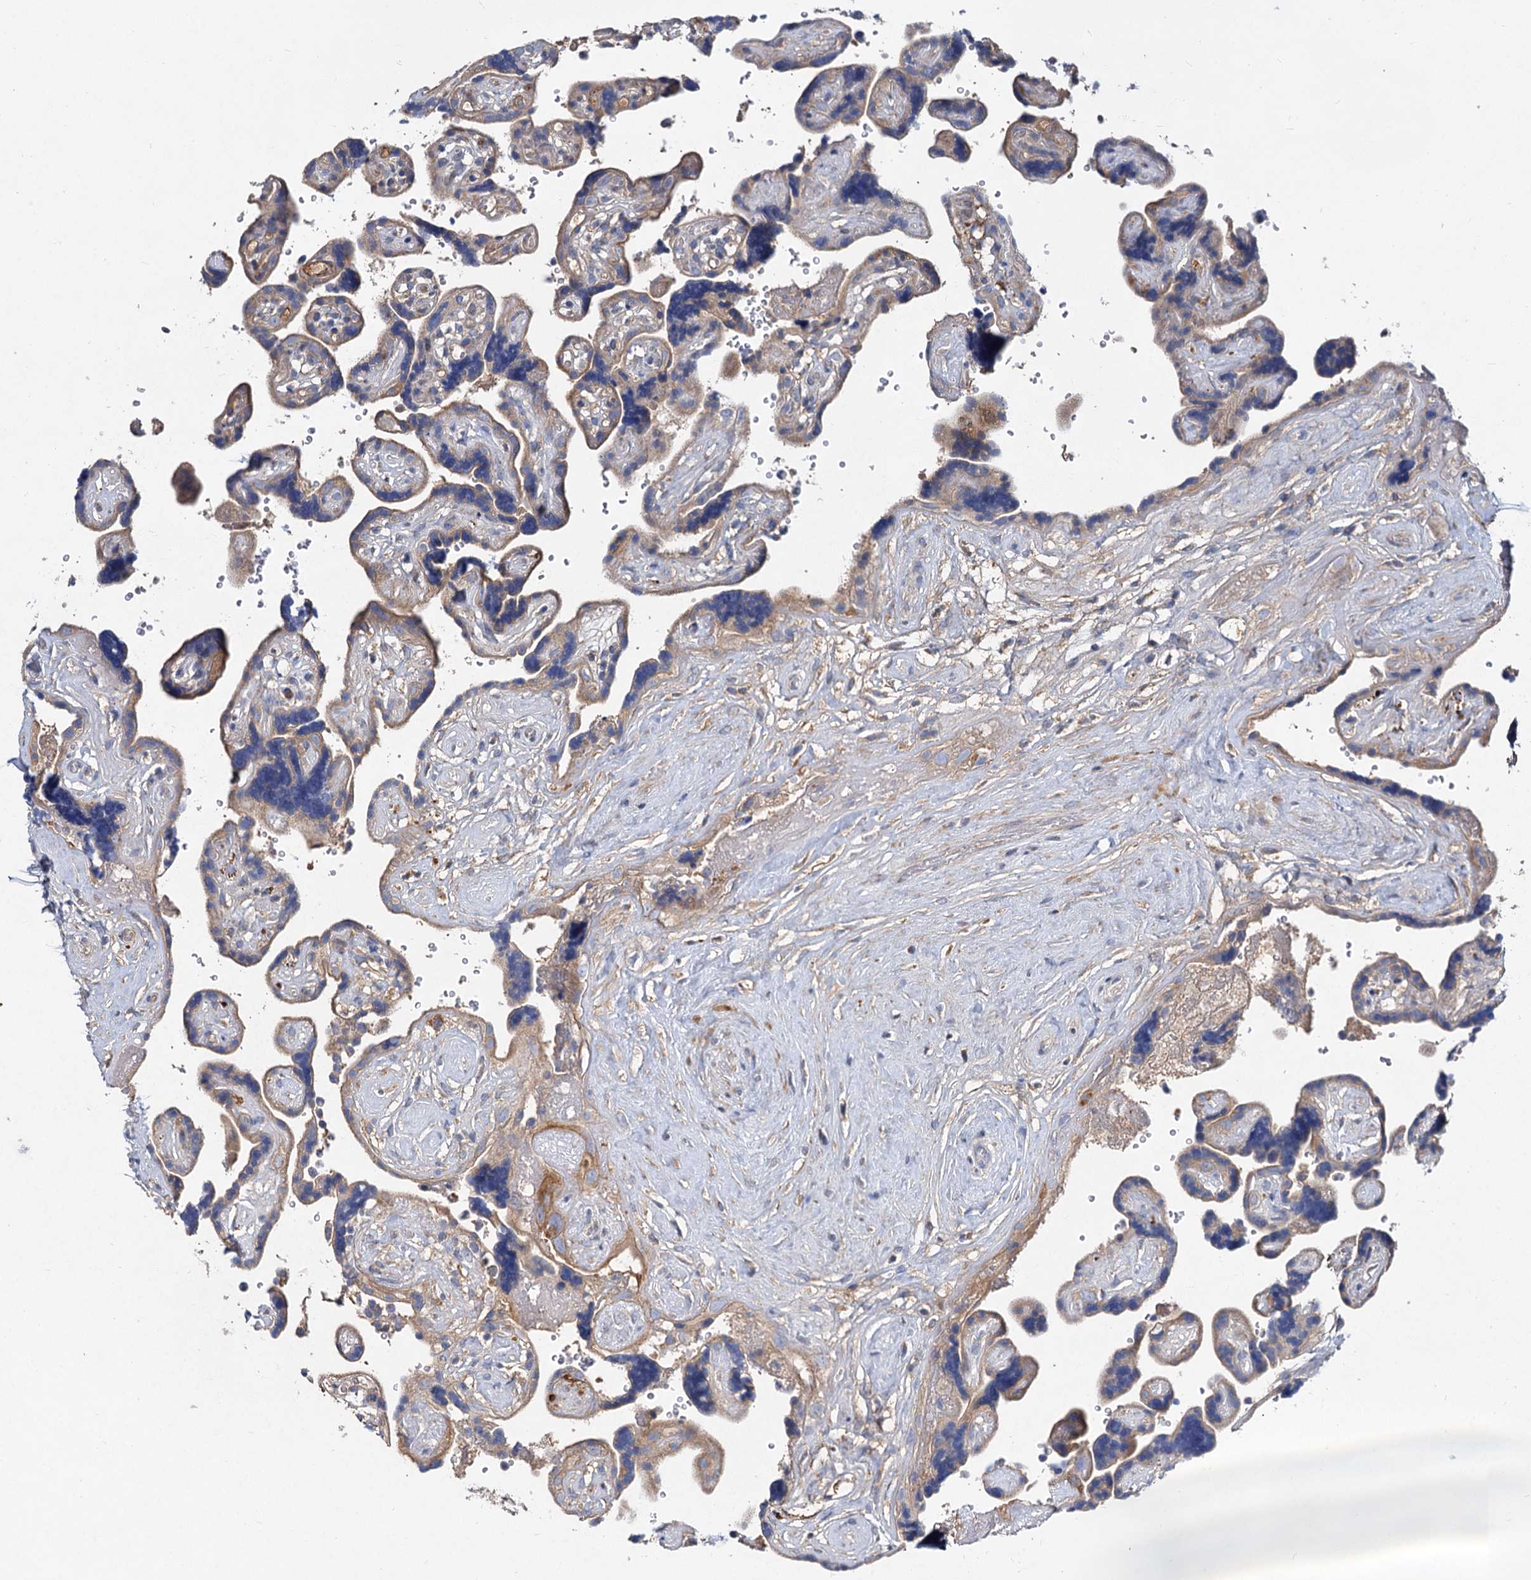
{"staining": {"intensity": "moderate", "quantity": ">75%", "location": "cytoplasmic/membranous"}, "tissue": "placenta", "cell_type": "Decidual cells", "image_type": "normal", "snomed": [{"axis": "morphology", "description": "Normal tissue, NOS"}, {"axis": "topography", "description": "Placenta"}], "caption": "Protein expression by immunohistochemistry demonstrates moderate cytoplasmic/membranous staining in approximately >75% of decidual cells in benign placenta. (Brightfield microscopy of DAB IHC at high magnification).", "gene": "ALKBH7", "patient": {"sex": "female", "age": 30}}